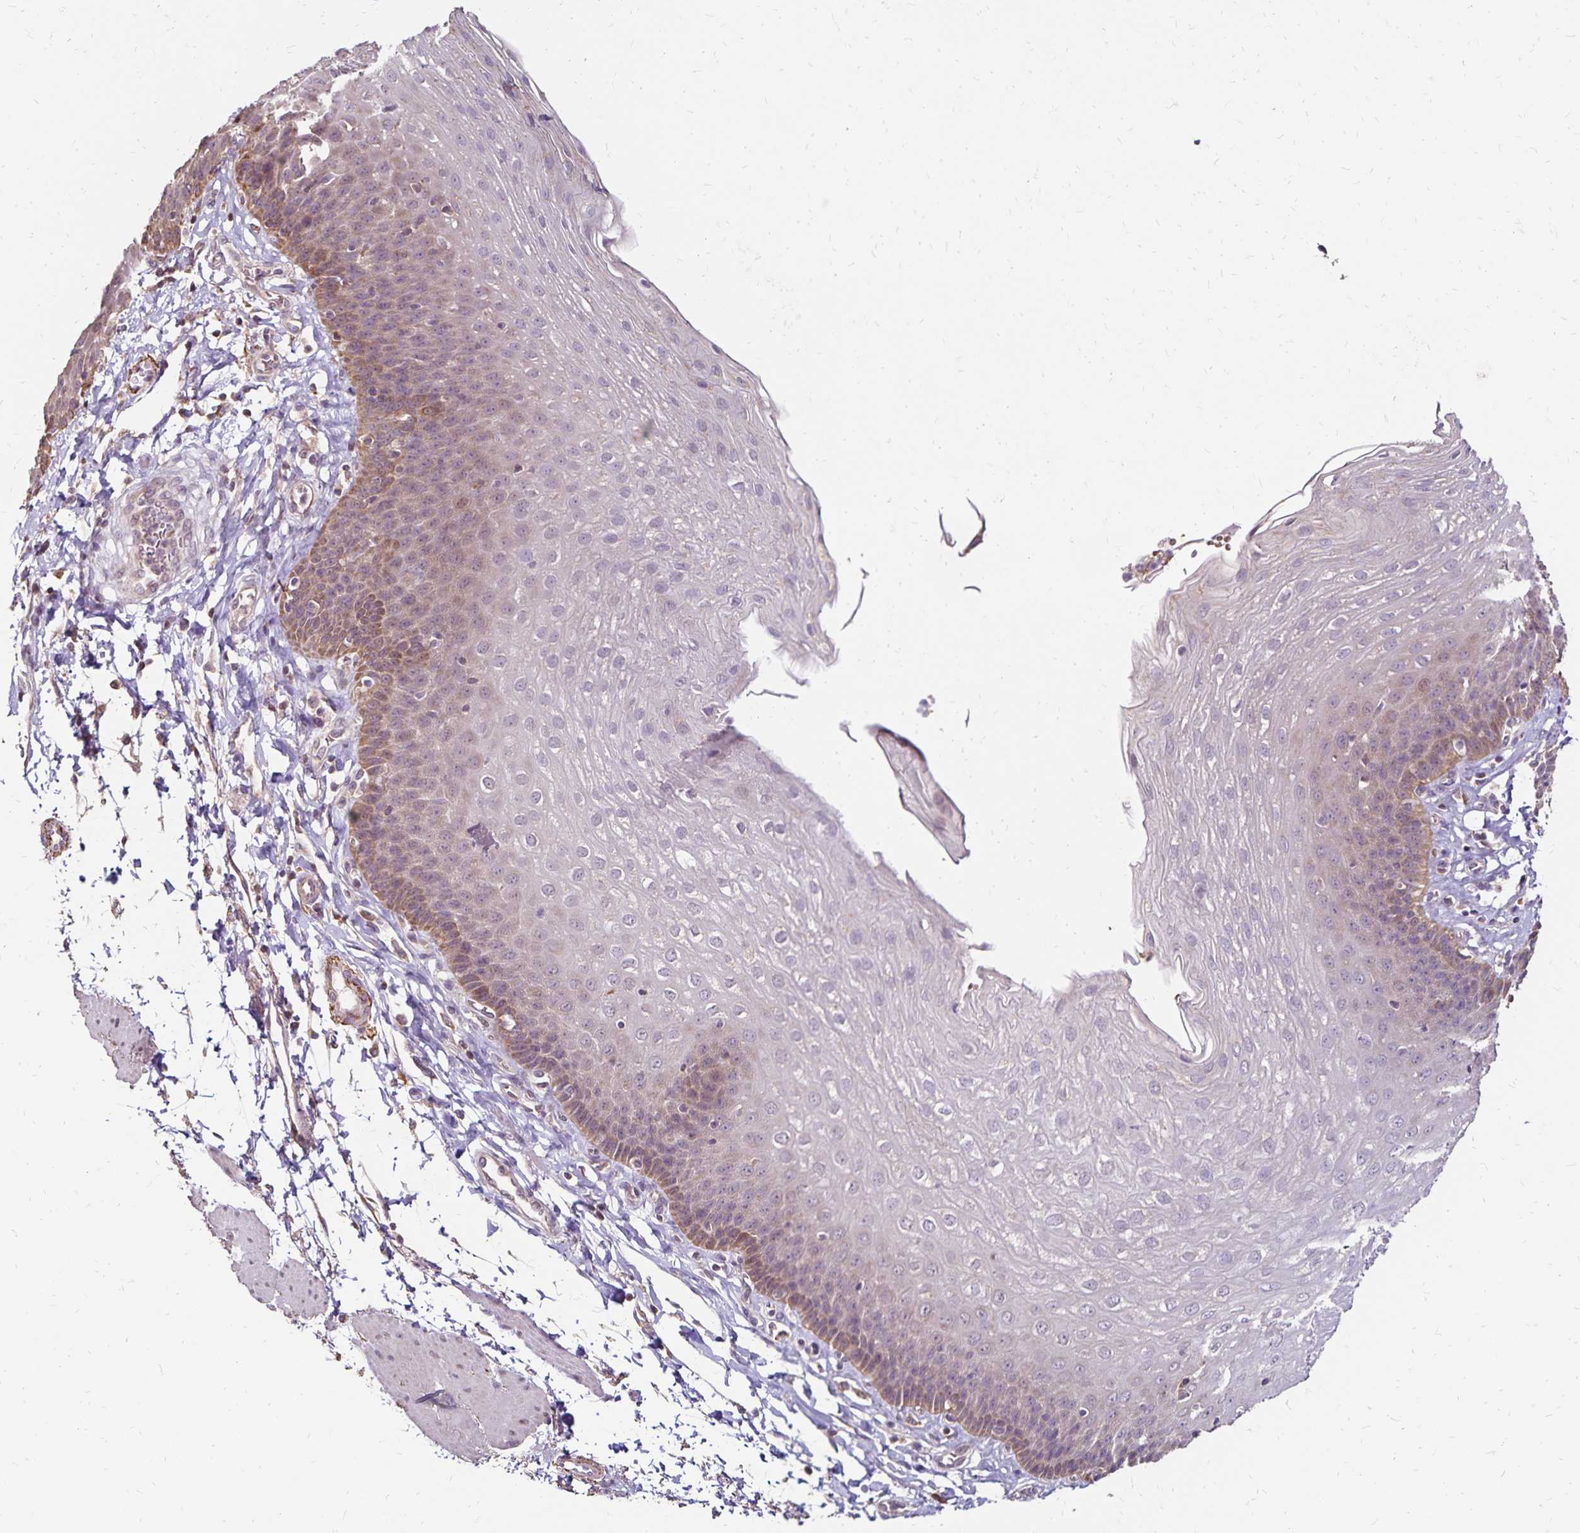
{"staining": {"intensity": "weak", "quantity": "25%-75%", "location": "cytoplasmic/membranous"}, "tissue": "esophagus", "cell_type": "Squamous epithelial cells", "image_type": "normal", "snomed": [{"axis": "morphology", "description": "Normal tissue, NOS"}, {"axis": "topography", "description": "Esophagus"}], "caption": "Brown immunohistochemical staining in benign human esophagus exhibits weak cytoplasmic/membranous expression in about 25%-75% of squamous epithelial cells.", "gene": "EMC10", "patient": {"sex": "female", "age": 81}}